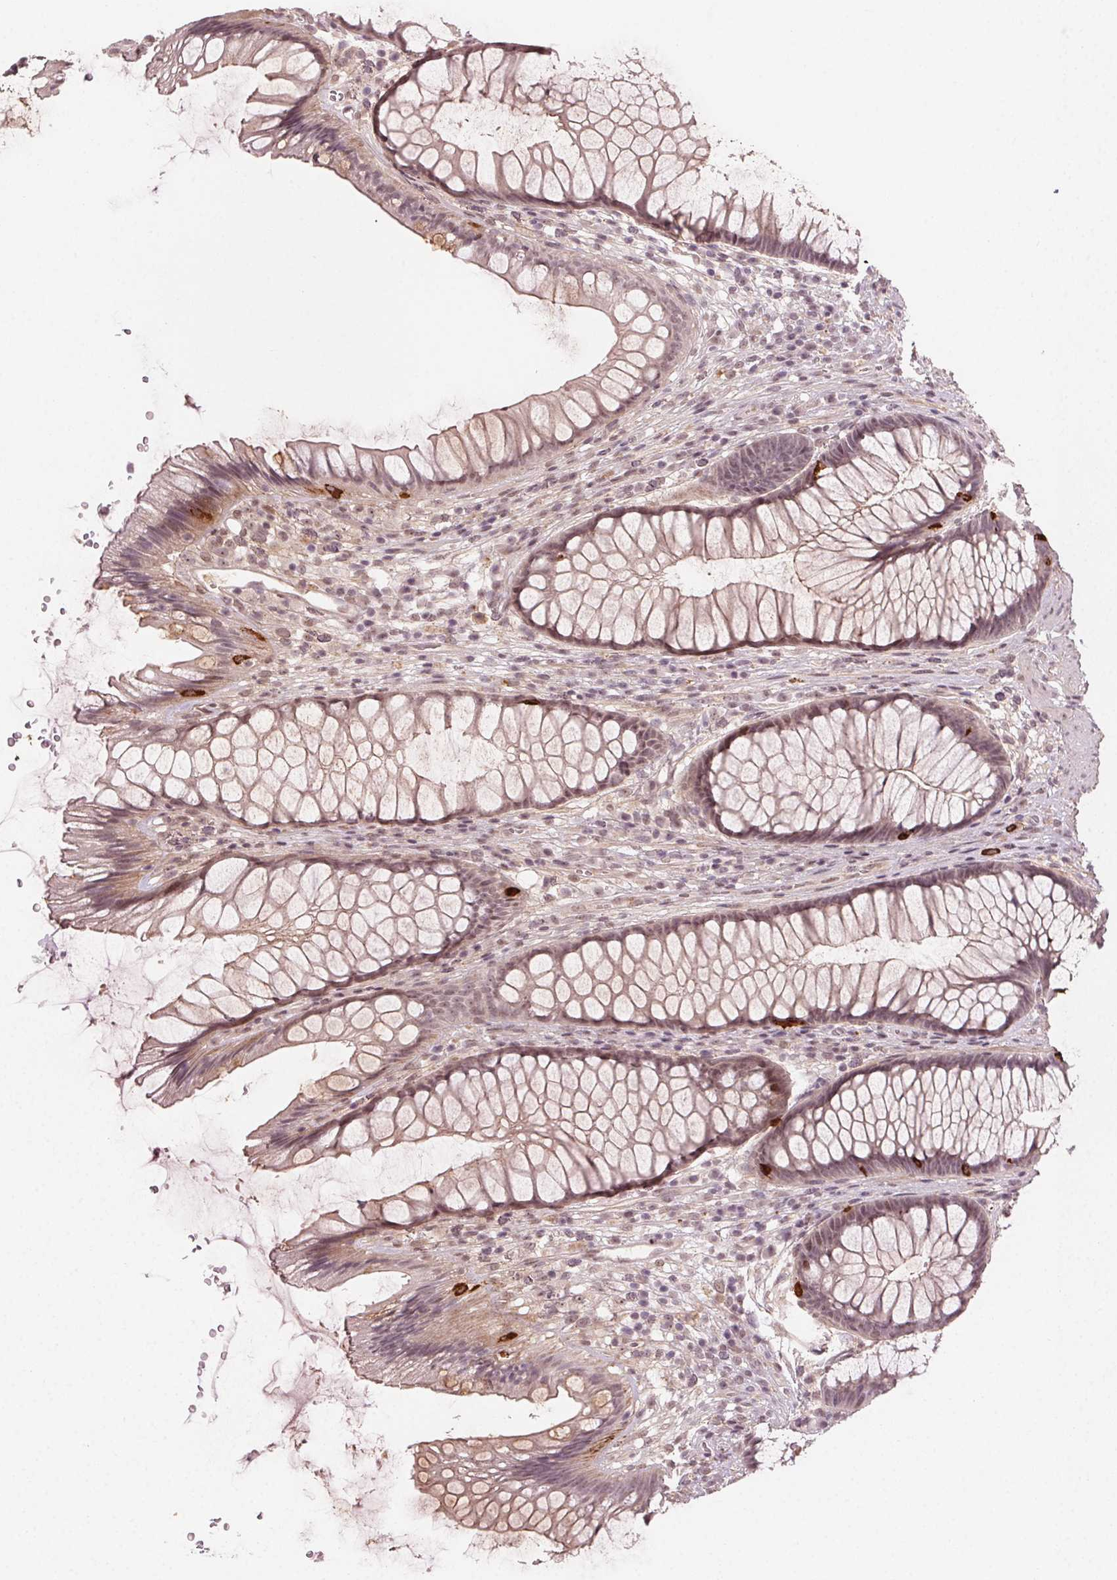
{"staining": {"intensity": "strong", "quantity": "<25%", "location": "cytoplasmic/membranous"}, "tissue": "rectum", "cell_type": "Glandular cells", "image_type": "normal", "snomed": [{"axis": "morphology", "description": "Normal tissue, NOS"}, {"axis": "topography", "description": "Rectum"}], "caption": "The micrograph demonstrates immunohistochemical staining of unremarkable rectum. There is strong cytoplasmic/membranous positivity is identified in approximately <25% of glandular cells. (Brightfield microscopy of DAB IHC at high magnification).", "gene": "TUB", "patient": {"sex": "male", "age": 53}}